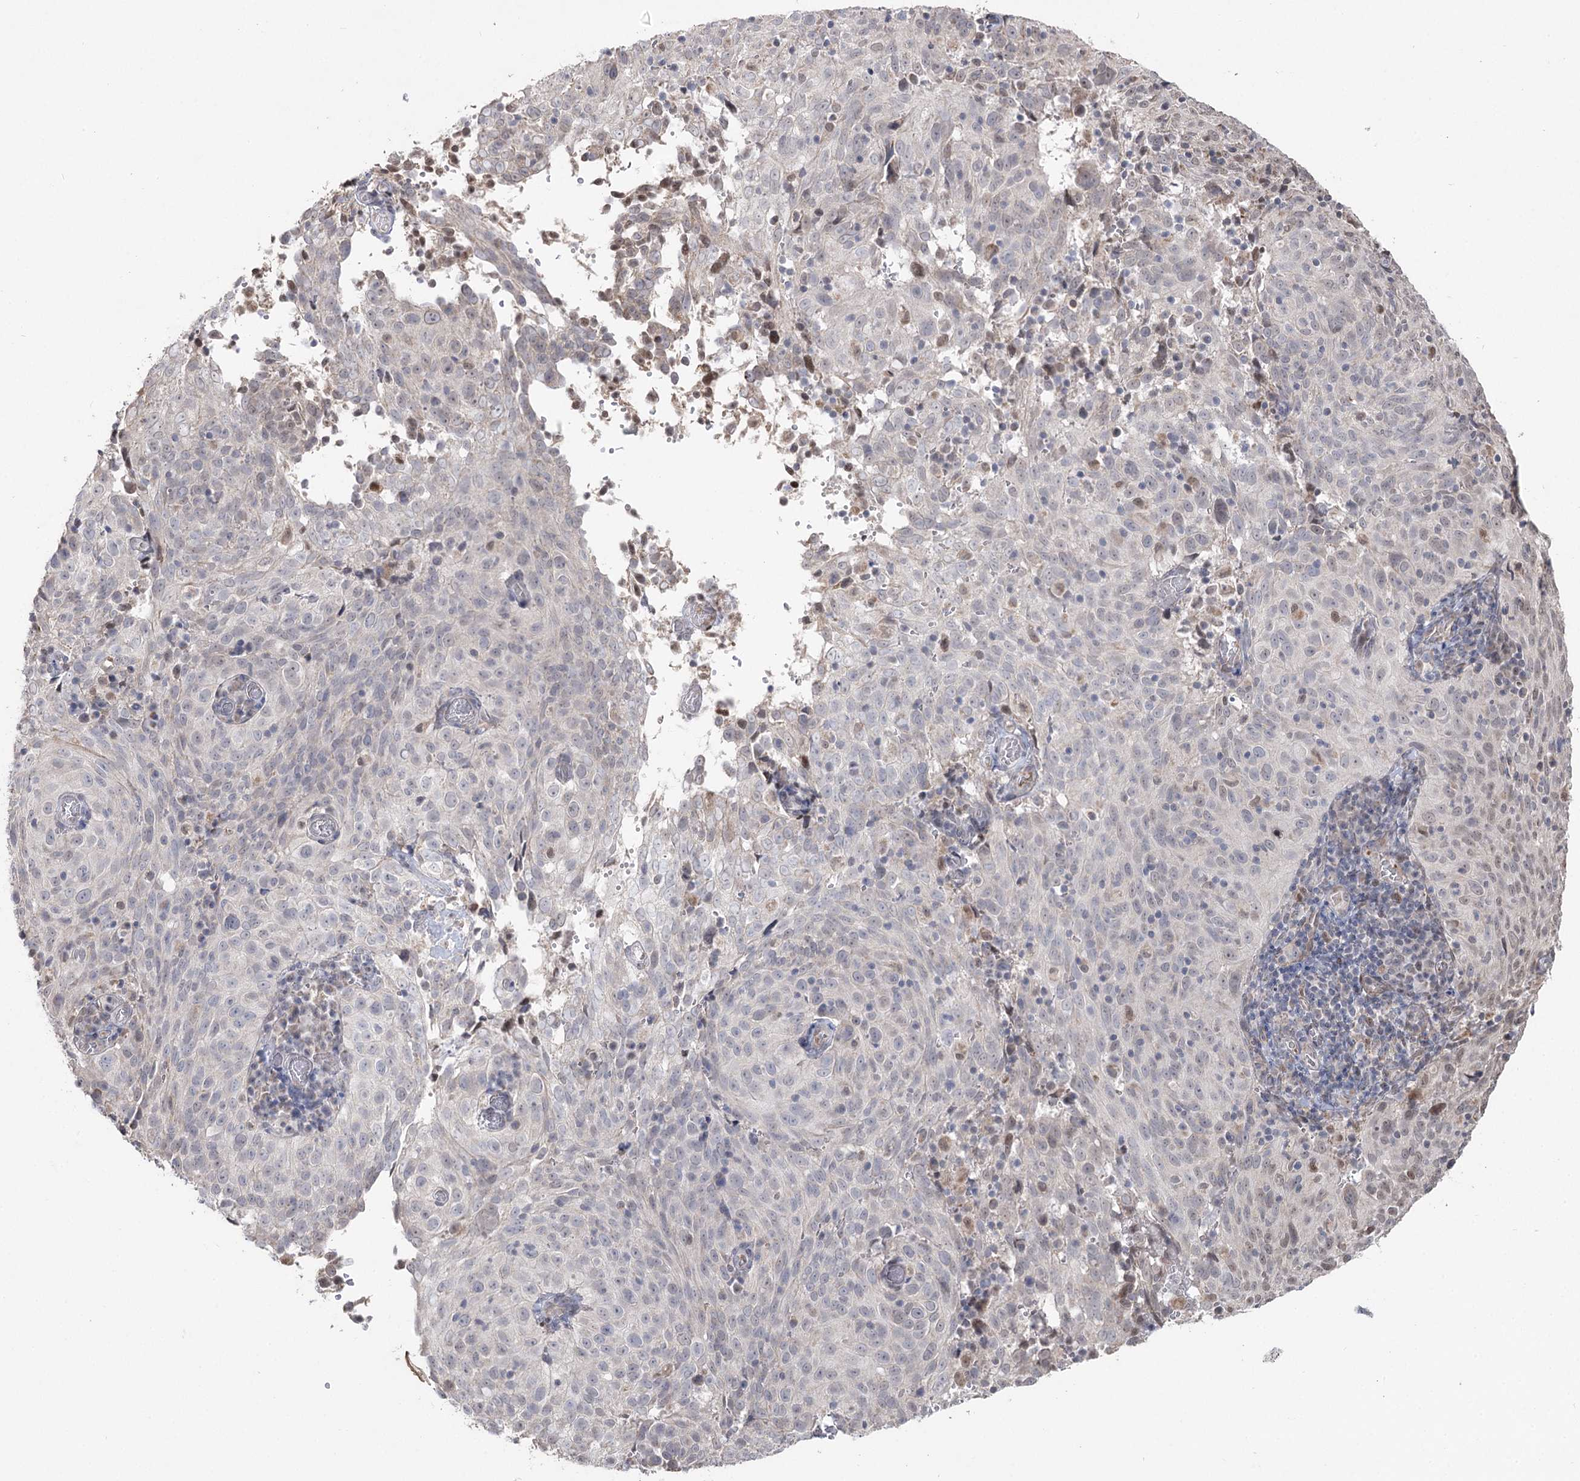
{"staining": {"intensity": "moderate", "quantity": "<25%", "location": "nuclear"}, "tissue": "cervical cancer", "cell_type": "Tumor cells", "image_type": "cancer", "snomed": [{"axis": "morphology", "description": "Squamous cell carcinoma, NOS"}, {"axis": "topography", "description": "Cervix"}], "caption": "Cervical squamous cell carcinoma tissue demonstrates moderate nuclear expression in approximately <25% of tumor cells (DAB = brown stain, brightfield microscopy at high magnification).", "gene": "RUFY4", "patient": {"sex": "female", "age": 31}}